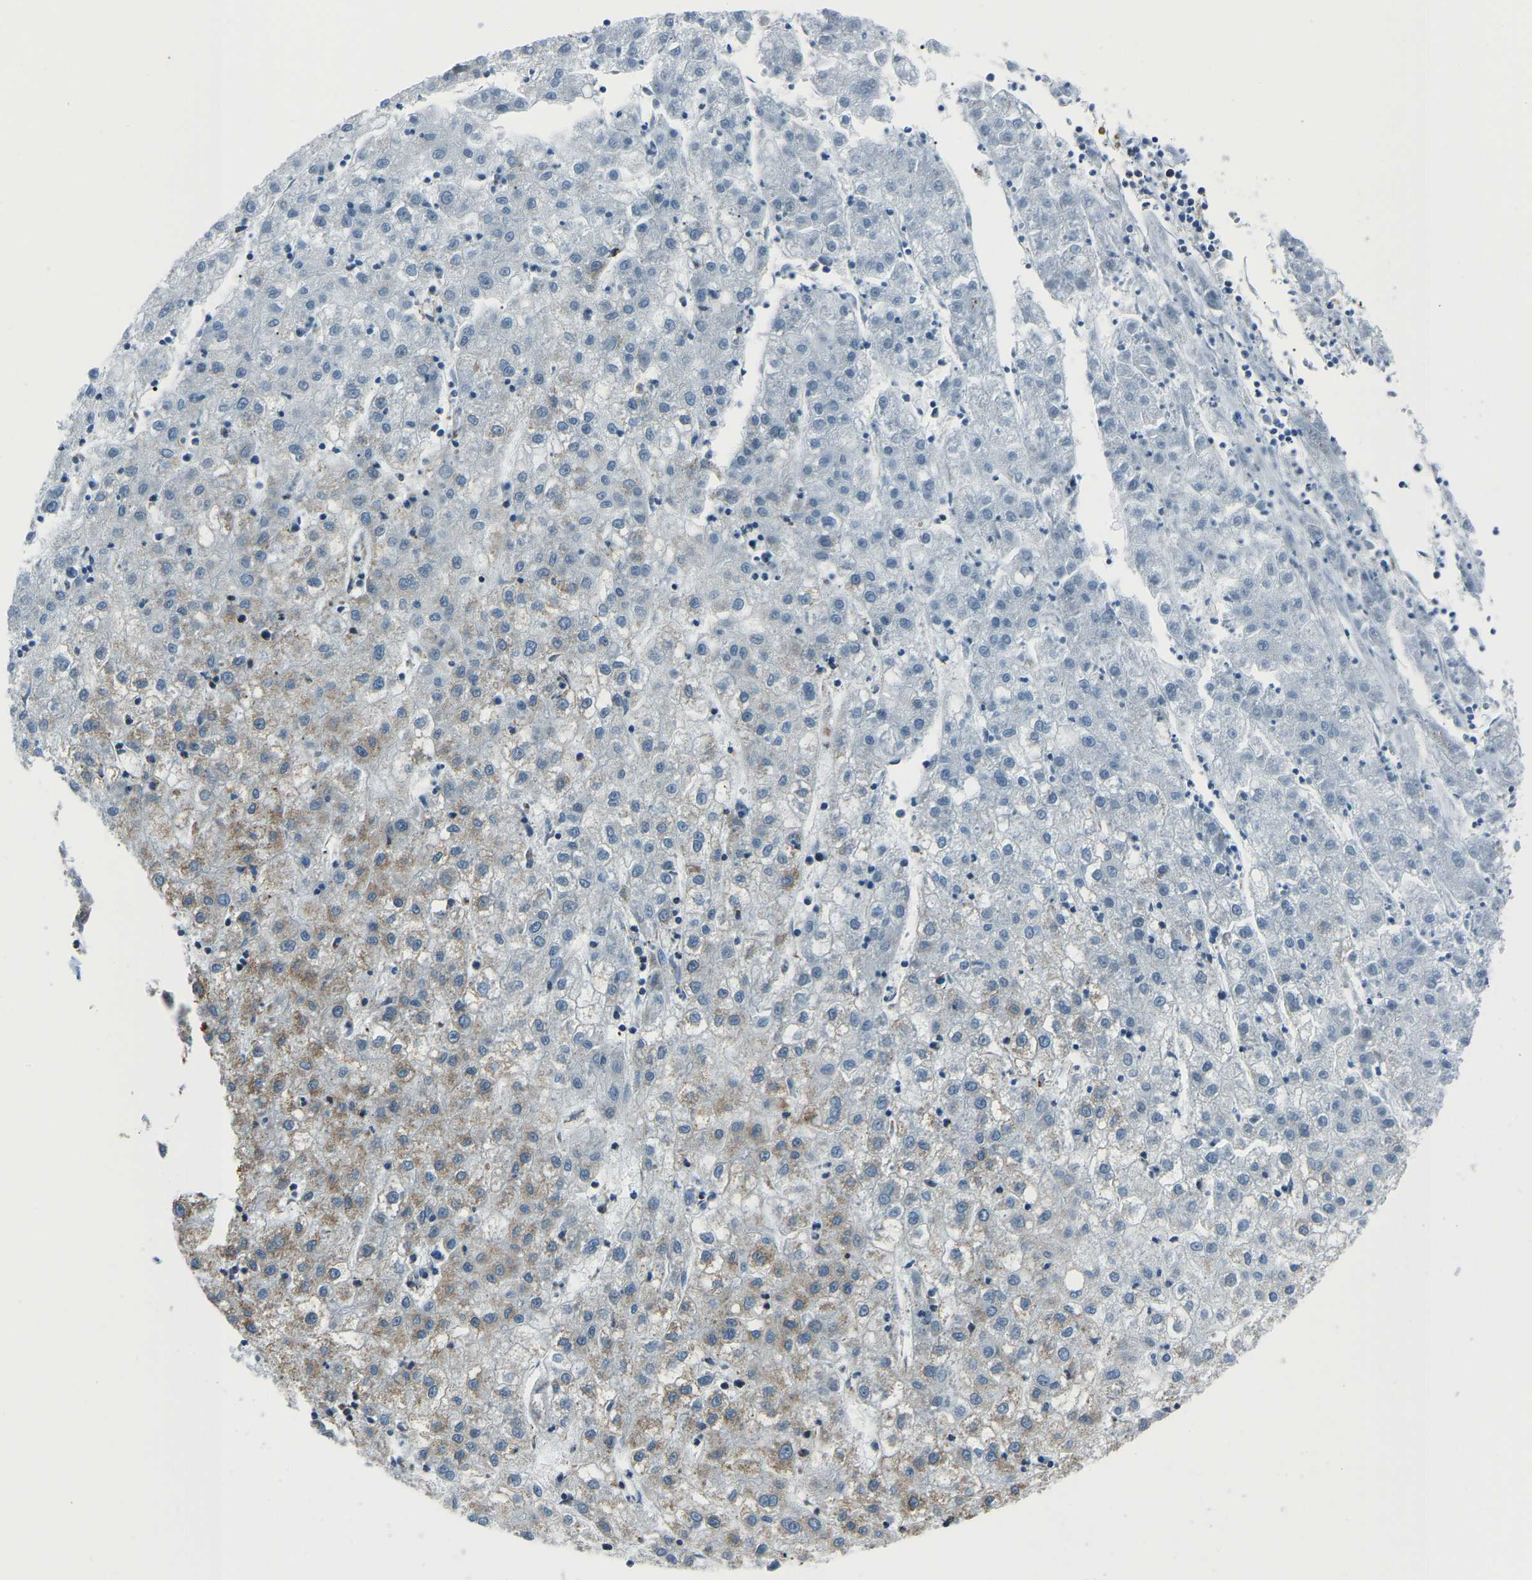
{"staining": {"intensity": "weak", "quantity": "<25%", "location": "cytoplasmic/membranous"}, "tissue": "liver cancer", "cell_type": "Tumor cells", "image_type": "cancer", "snomed": [{"axis": "morphology", "description": "Carcinoma, Hepatocellular, NOS"}, {"axis": "topography", "description": "Liver"}], "caption": "This is an immunohistochemistry histopathology image of human liver cancer. There is no positivity in tumor cells.", "gene": "RBM33", "patient": {"sex": "male", "age": 72}}